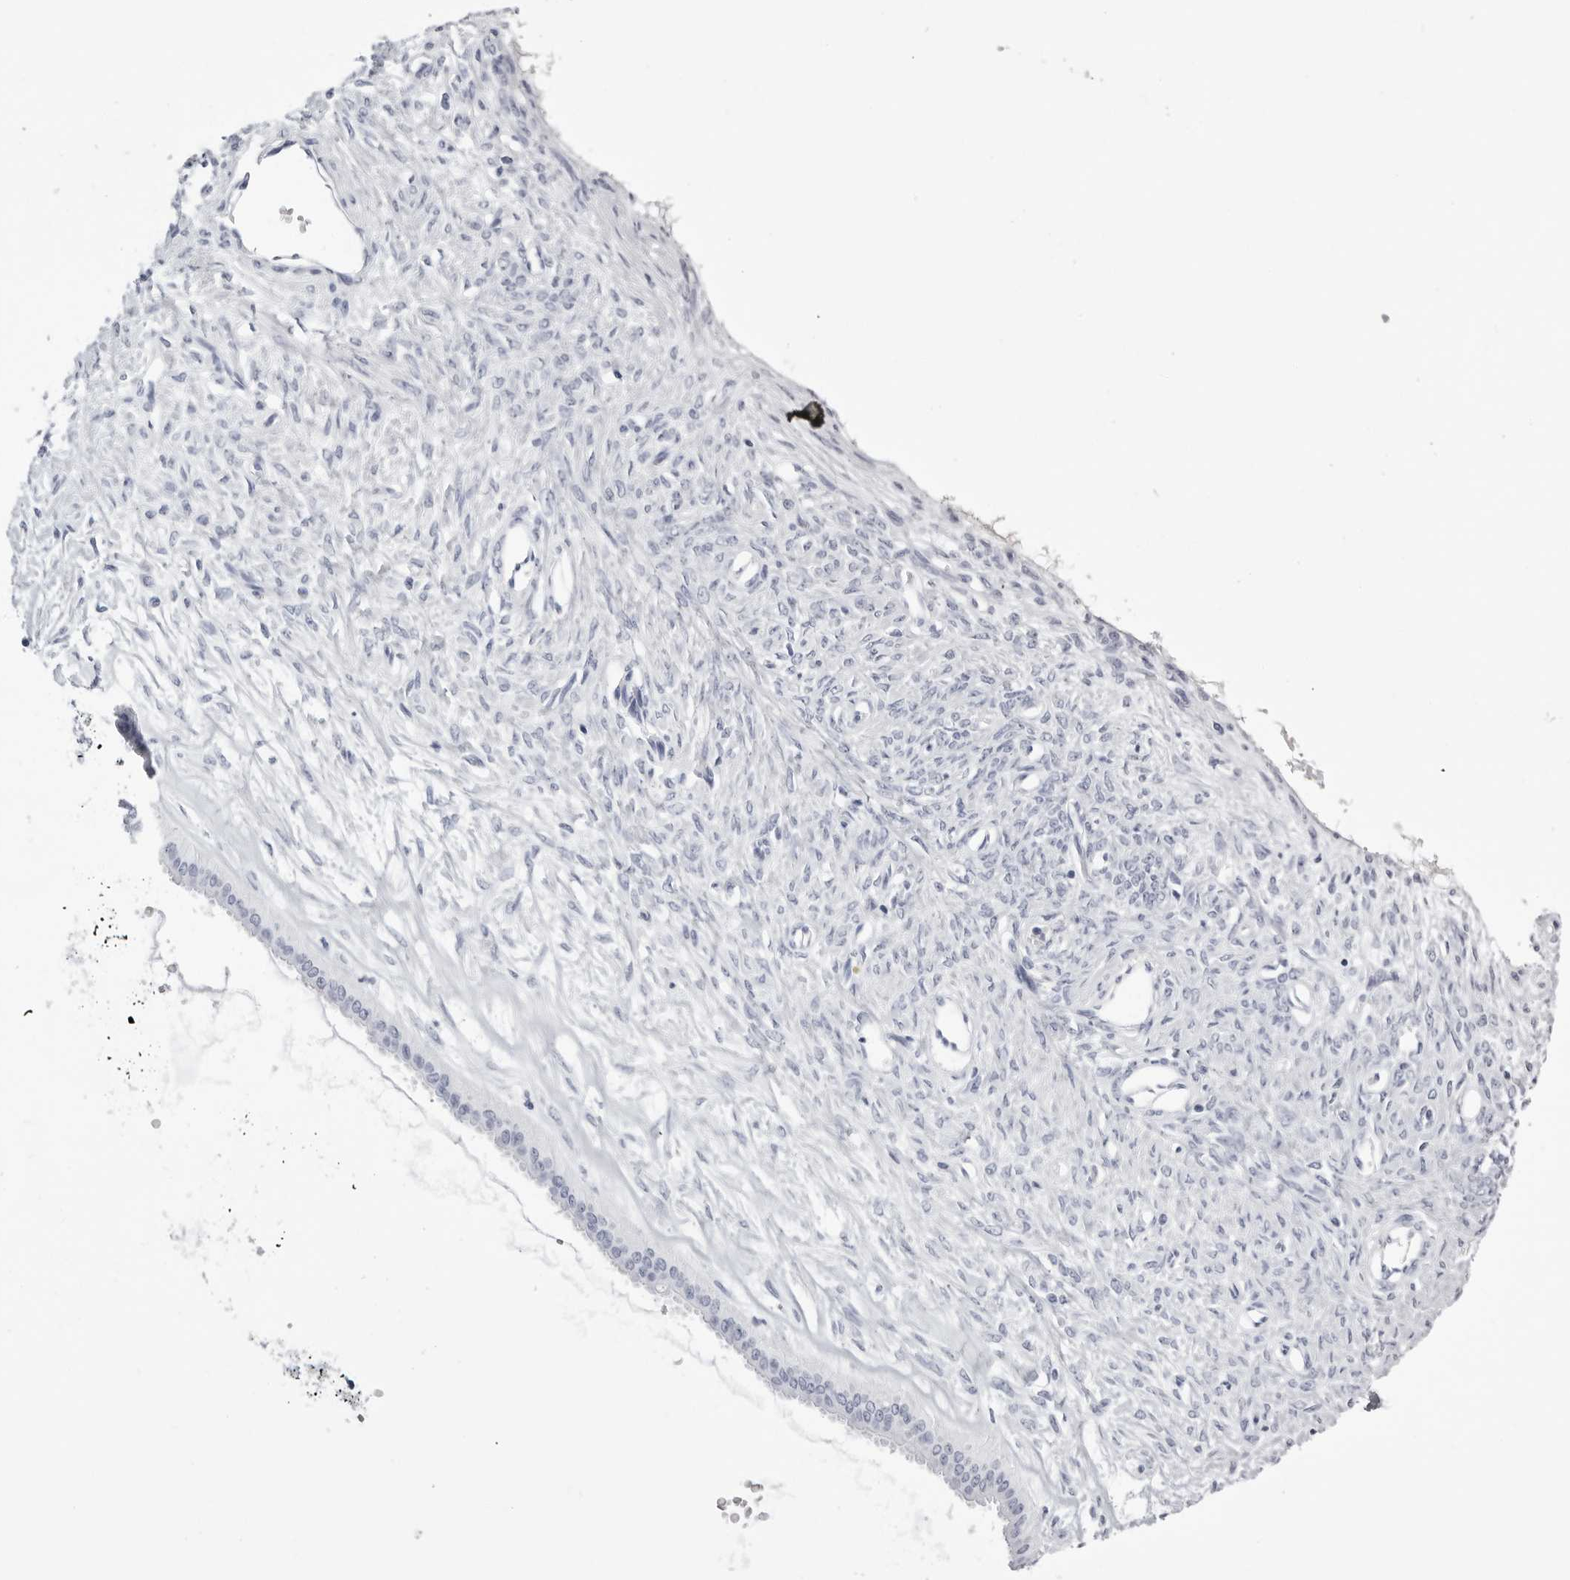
{"staining": {"intensity": "negative", "quantity": "none", "location": "none"}, "tissue": "ovarian cancer", "cell_type": "Tumor cells", "image_type": "cancer", "snomed": [{"axis": "morphology", "description": "Cystadenocarcinoma, mucinous, NOS"}, {"axis": "topography", "description": "Ovary"}], "caption": "An immunohistochemistry micrograph of ovarian cancer (mucinous cystadenocarcinoma) is shown. There is no staining in tumor cells of ovarian cancer (mucinous cystadenocarcinoma).", "gene": "TMOD4", "patient": {"sex": "female", "age": 73}}